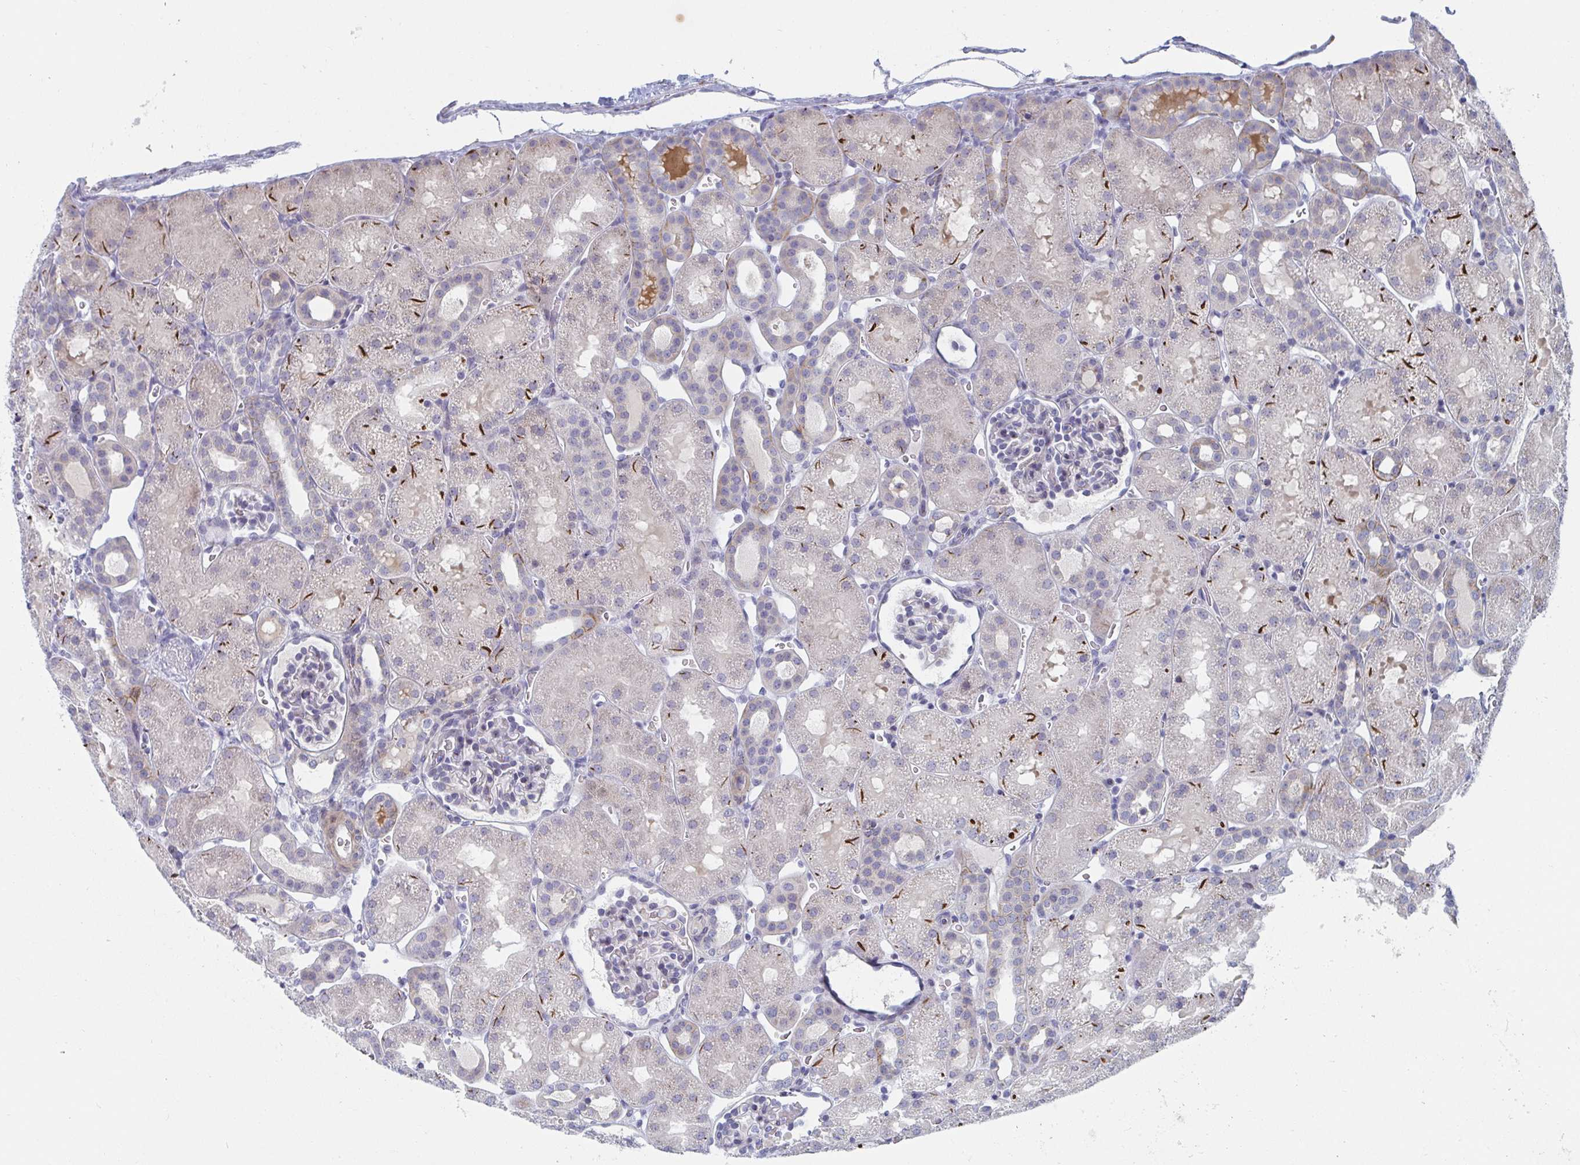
{"staining": {"intensity": "negative", "quantity": "none", "location": "none"}, "tissue": "kidney", "cell_type": "Cells in glomeruli", "image_type": "normal", "snomed": [{"axis": "morphology", "description": "Normal tissue, NOS"}, {"axis": "topography", "description": "Kidney"}], "caption": "An immunohistochemistry (IHC) image of unremarkable kidney is shown. There is no staining in cells in glomeruli of kidney. (DAB immunohistochemistry (IHC) visualized using brightfield microscopy, high magnification).", "gene": "PSMG1", "patient": {"sex": "male", "age": 2}}